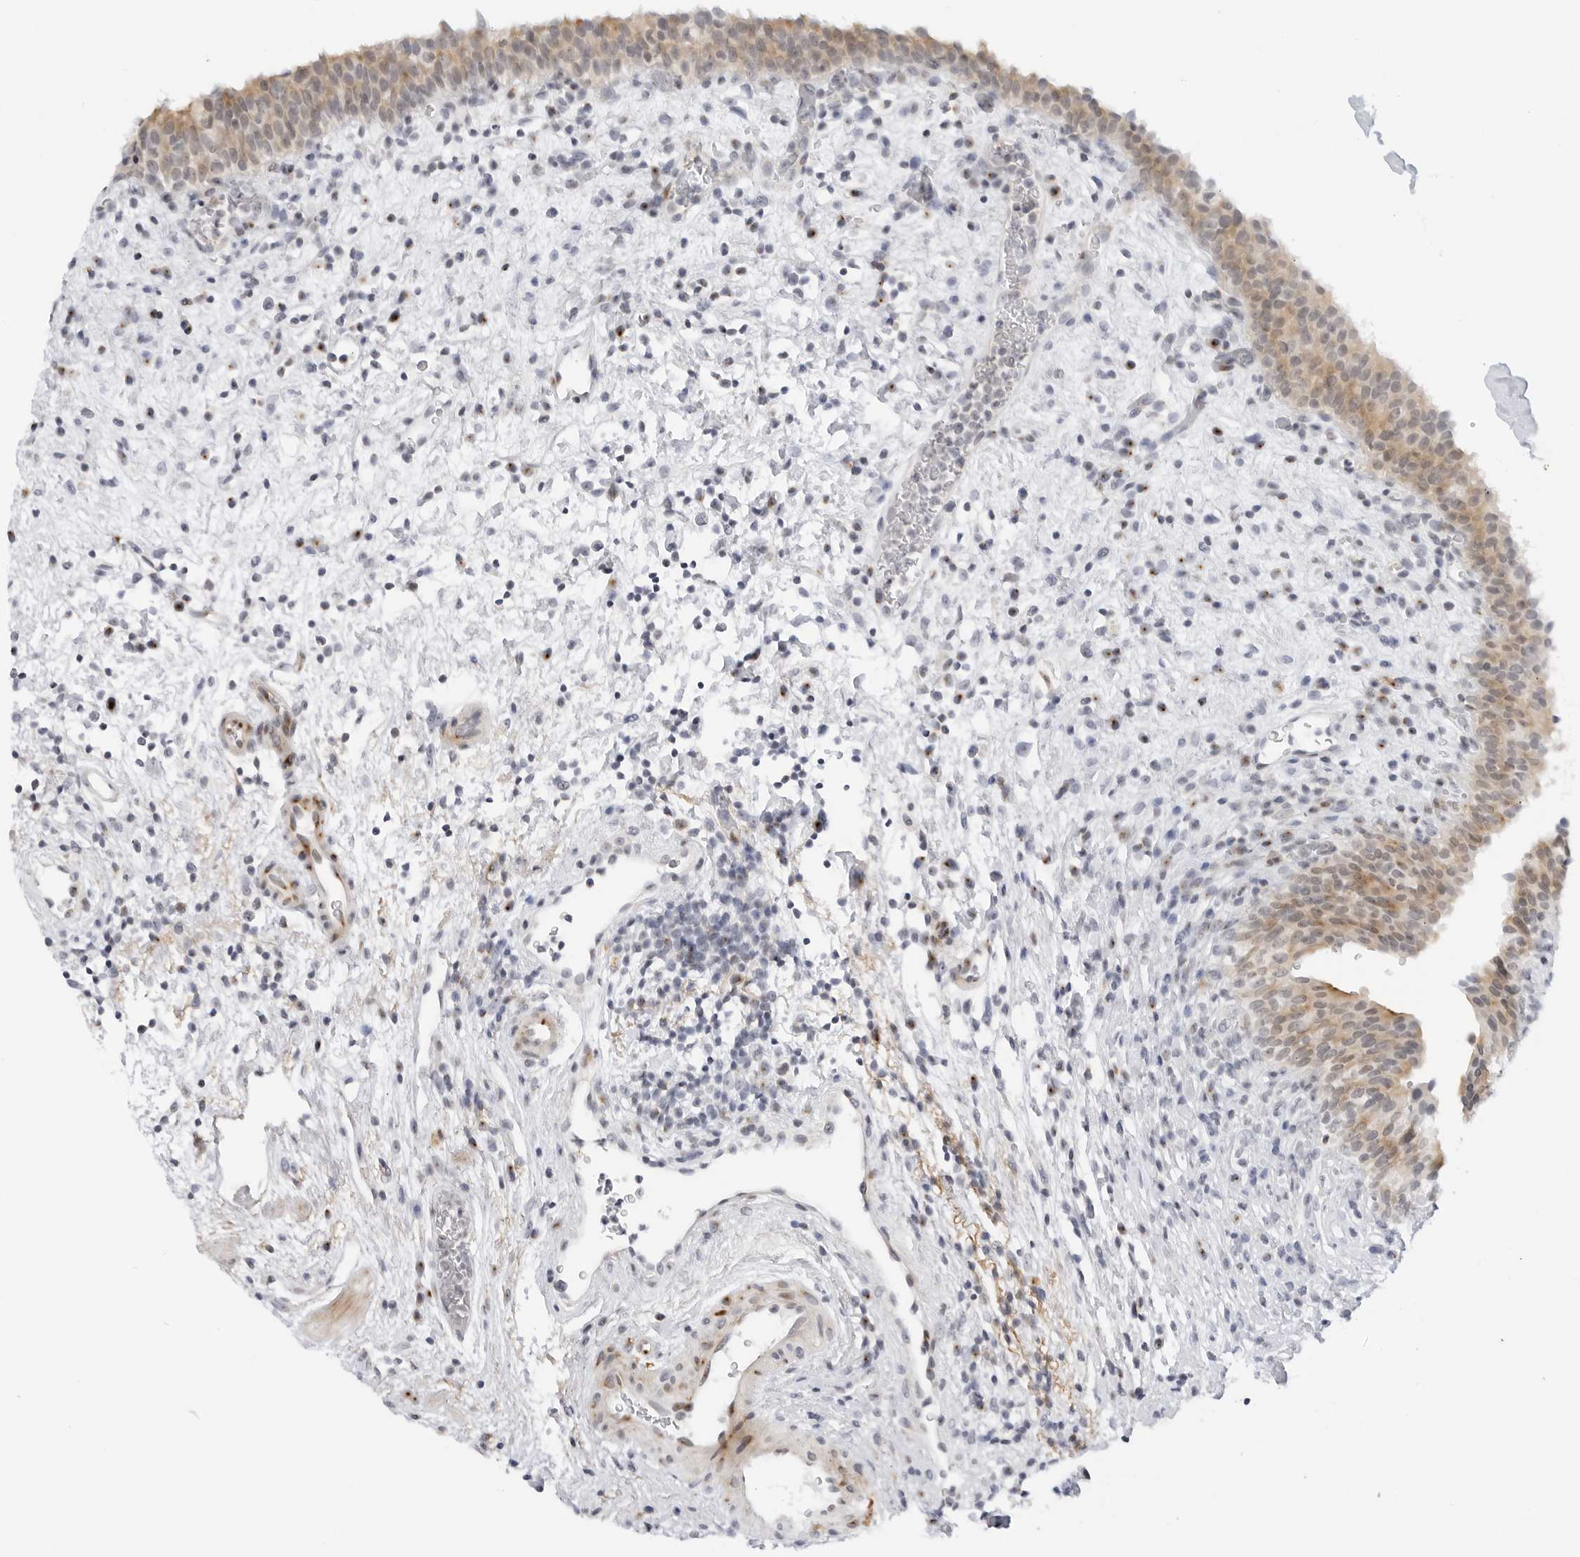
{"staining": {"intensity": "moderate", "quantity": ">75%", "location": "cytoplasmic/membranous"}, "tissue": "urinary bladder", "cell_type": "Urothelial cells", "image_type": "normal", "snomed": [{"axis": "morphology", "description": "Normal tissue, NOS"}, {"axis": "morphology", "description": "Inflammation, NOS"}, {"axis": "topography", "description": "Urinary bladder"}], "caption": "A brown stain highlights moderate cytoplasmic/membranous expression of a protein in urothelial cells of benign urinary bladder. The staining was performed using DAB (3,3'-diaminobenzidine) to visualize the protein expression in brown, while the nuclei were stained in blue with hematoxylin (Magnification: 20x).", "gene": "MAP2K5", "patient": {"sex": "female", "age": 75}}